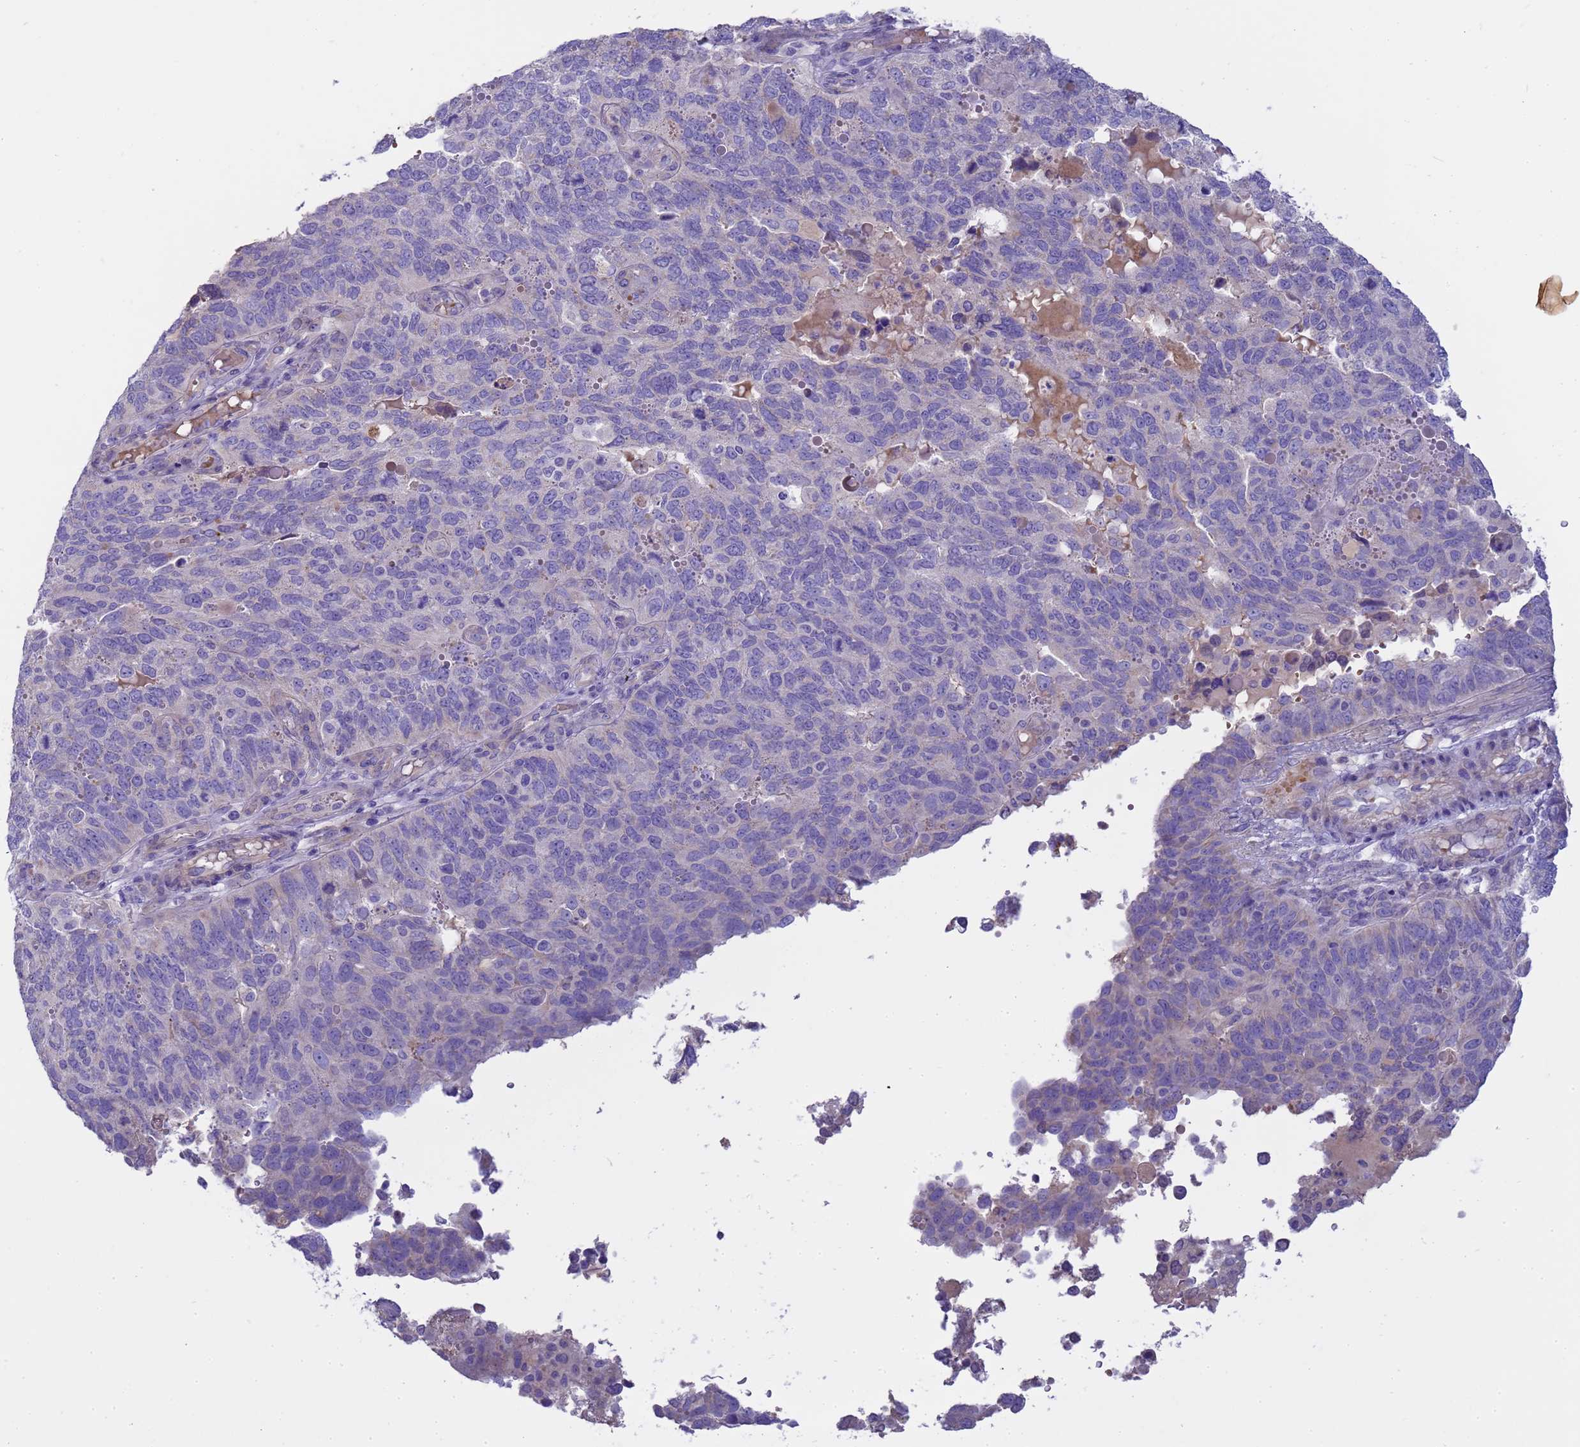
{"staining": {"intensity": "negative", "quantity": "none", "location": "none"}, "tissue": "endometrial cancer", "cell_type": "Tumor cells", "image_type": "cancer", "snomed": [{"axis": "morphology", "description": "Adenocarcinoma, NOS"}, {"axis": "topography", "description": "Endometrium"}], "caption": "This is a photomicrograph of immunohistochemistry (IHC) staining of endometrial cancer (adenocarcinoma), which shows no staining in tumor cells.", "gene": "RIPPLY2", "patient": {"sex": "female", "age": 66}}